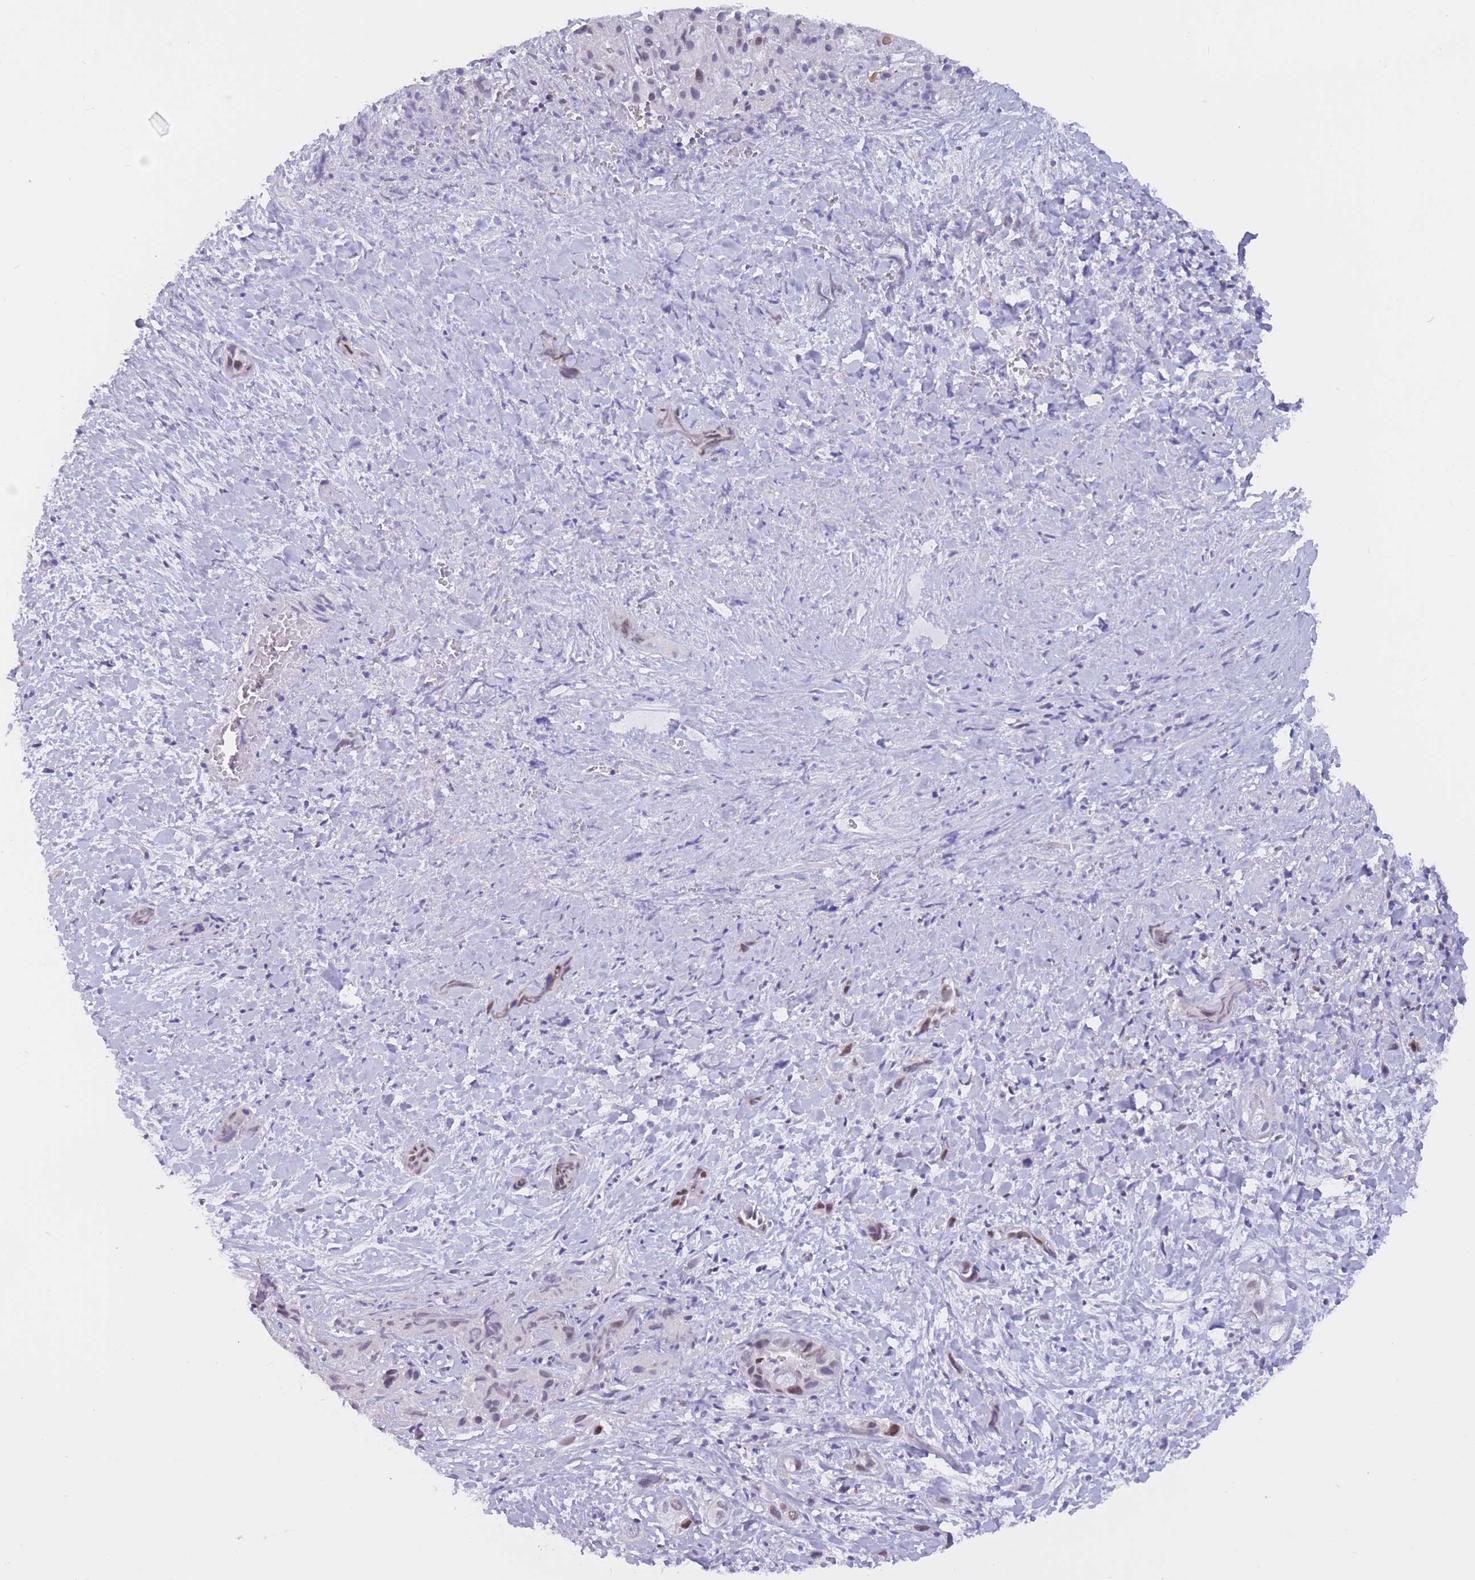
{"staining": {"intensity": "moderate", "quantity": "25%-75%", "location": "nuclear"}, "tissue": "liver cancer", "cell_type": "Tumor cells", "image_type": "cancer", "snomed": [{"axis": "morphology", "description": "Cholangiocarcinoma"}, {"axis": "topography", "description": "Liver"}], "caption": "Tumor cells exhibit moderate nuclear staining in about 25%-75% of cells in liver cancer (cholangiocarcinoma).", "gene": "NASP", "patient": {"sex": "female", "age": 52}}